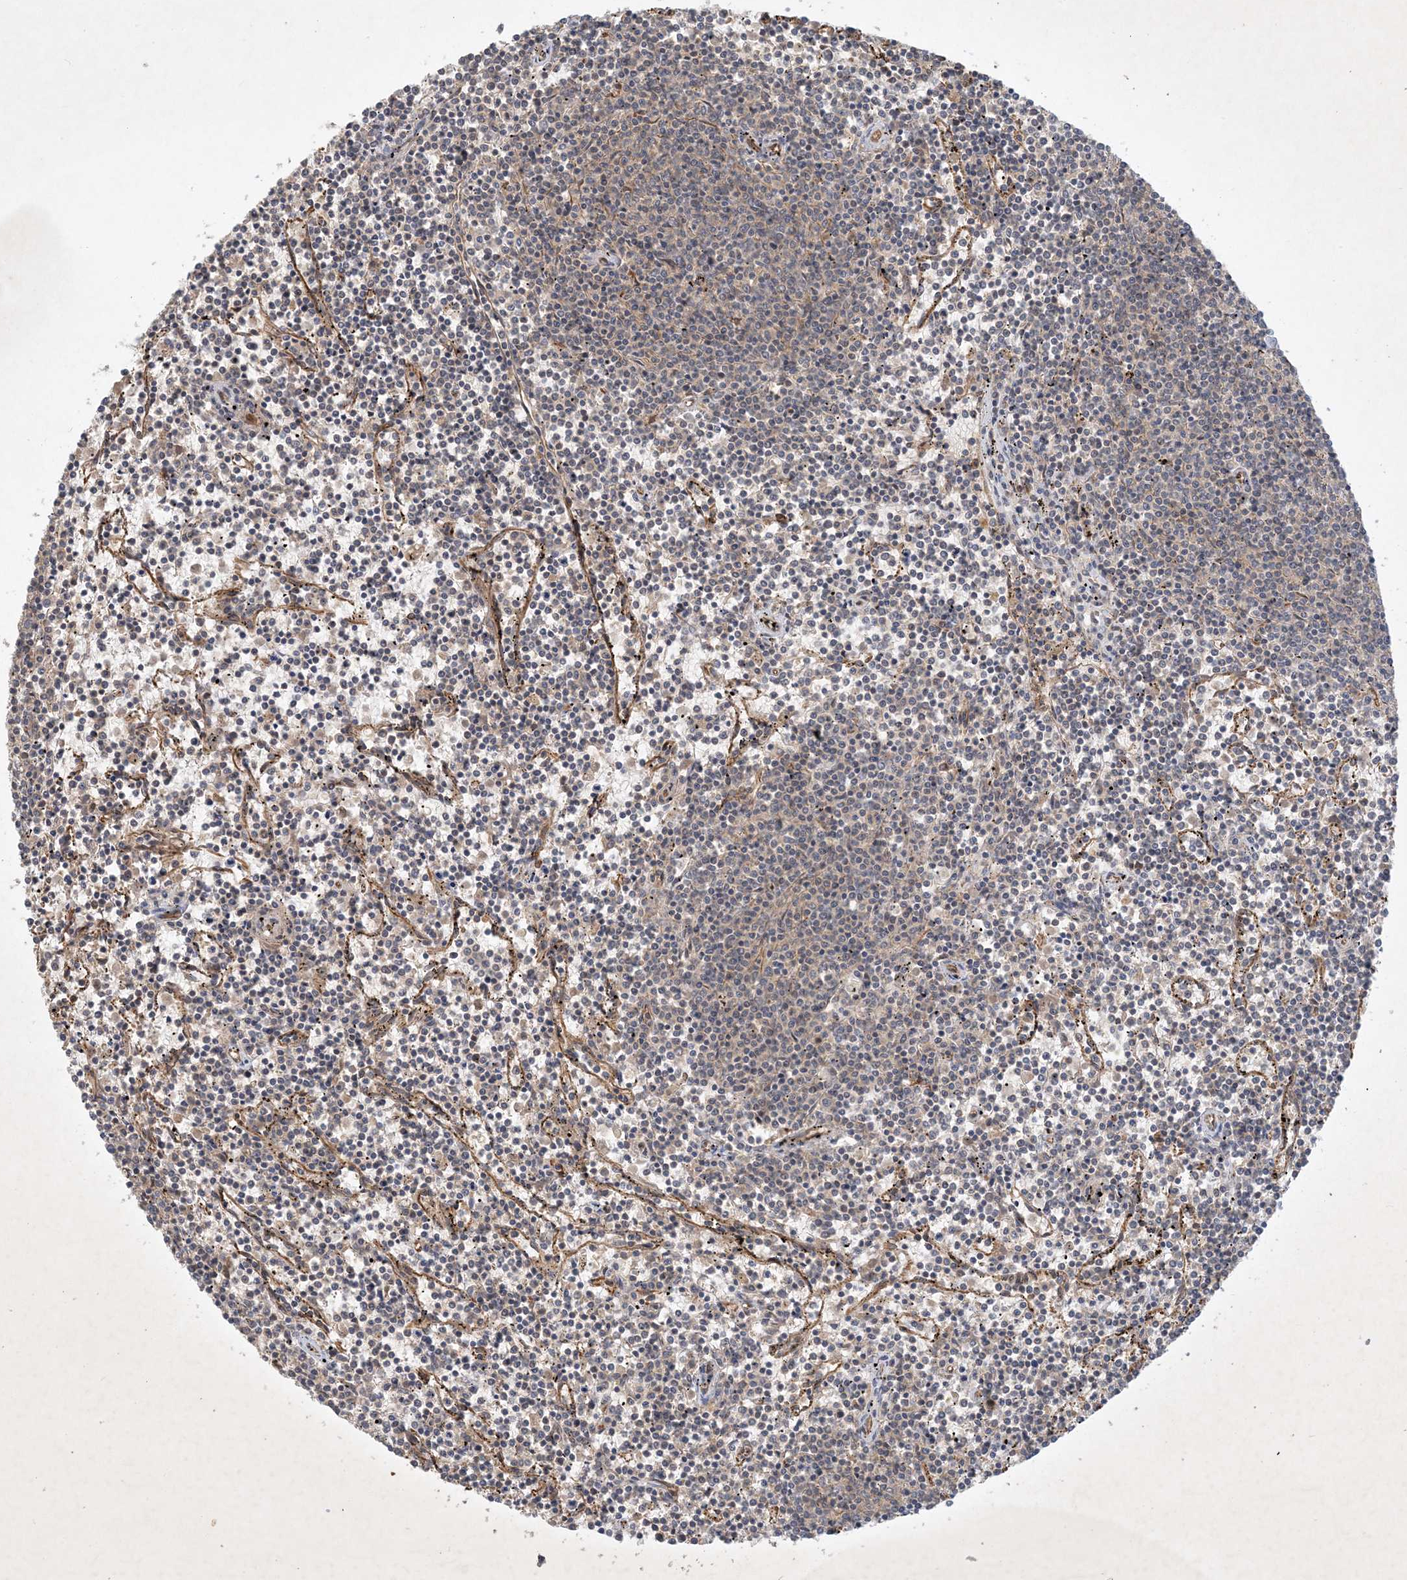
{"staining": {"intensity": "negative", "quantity": "none", "location": "none"}, "tissue": "lymphoma", "cell_type": "Tumor cells", "image_type": "cancer", "snomed": [{"axis": "morphology", "description": "Malignant lymphoma, non-Hodgkin's type, Low grade"}, {"axis": "topography", "description": "Spleen"}], "caption": "This is a image of immunohistochemistry (IHC) staining of low-grade malignant lymphoma, non-Hodgkin's type, which shows no positivity in tumor cells.", "gene": "ZCCHC4", "patient": {"sex": "female", "age": 50}}